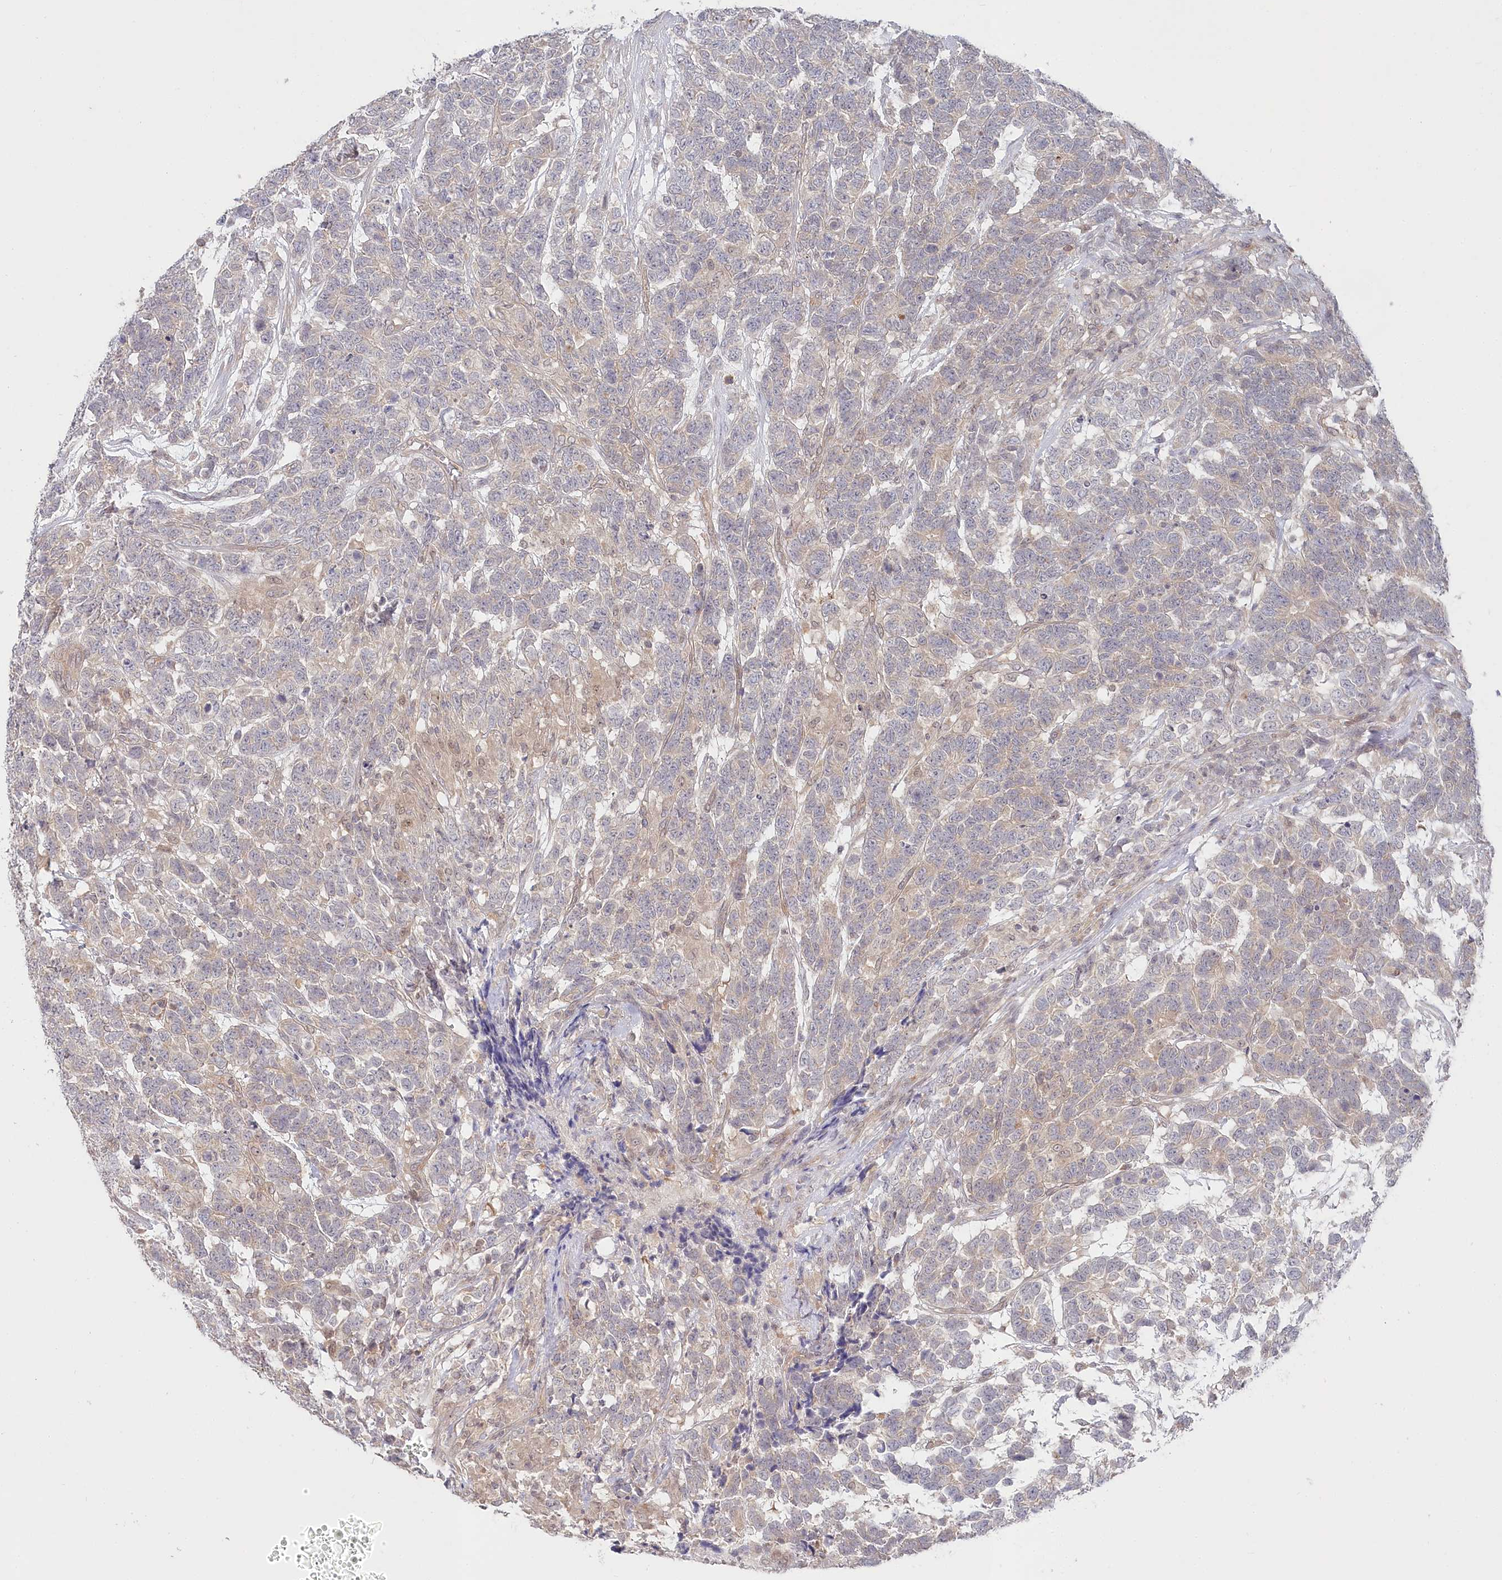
{"staining": {"intensity": "weak", "quantity": "<25%", "location": "cytoplasmic/membranous"}, "tissue": "testis cancer", "cell_type": "Tumor cells", "image_type": "cancer", "snomed": [{"axis": "morphology", "description": "Carcinoma, Embryonal, NOS"}, {"axis": "topography", "description": "Testis"}], "caption": "Embryonal carcinoma (testis) was stained to show a protein in brown. There is no significant expression in tumor cells. (DAB (3,3'-diaminobenzidine) immunohistochemistry (IHC), high magnification).", "gene": "AAMDC", "patient": {"sex": "male", "age": 26}}